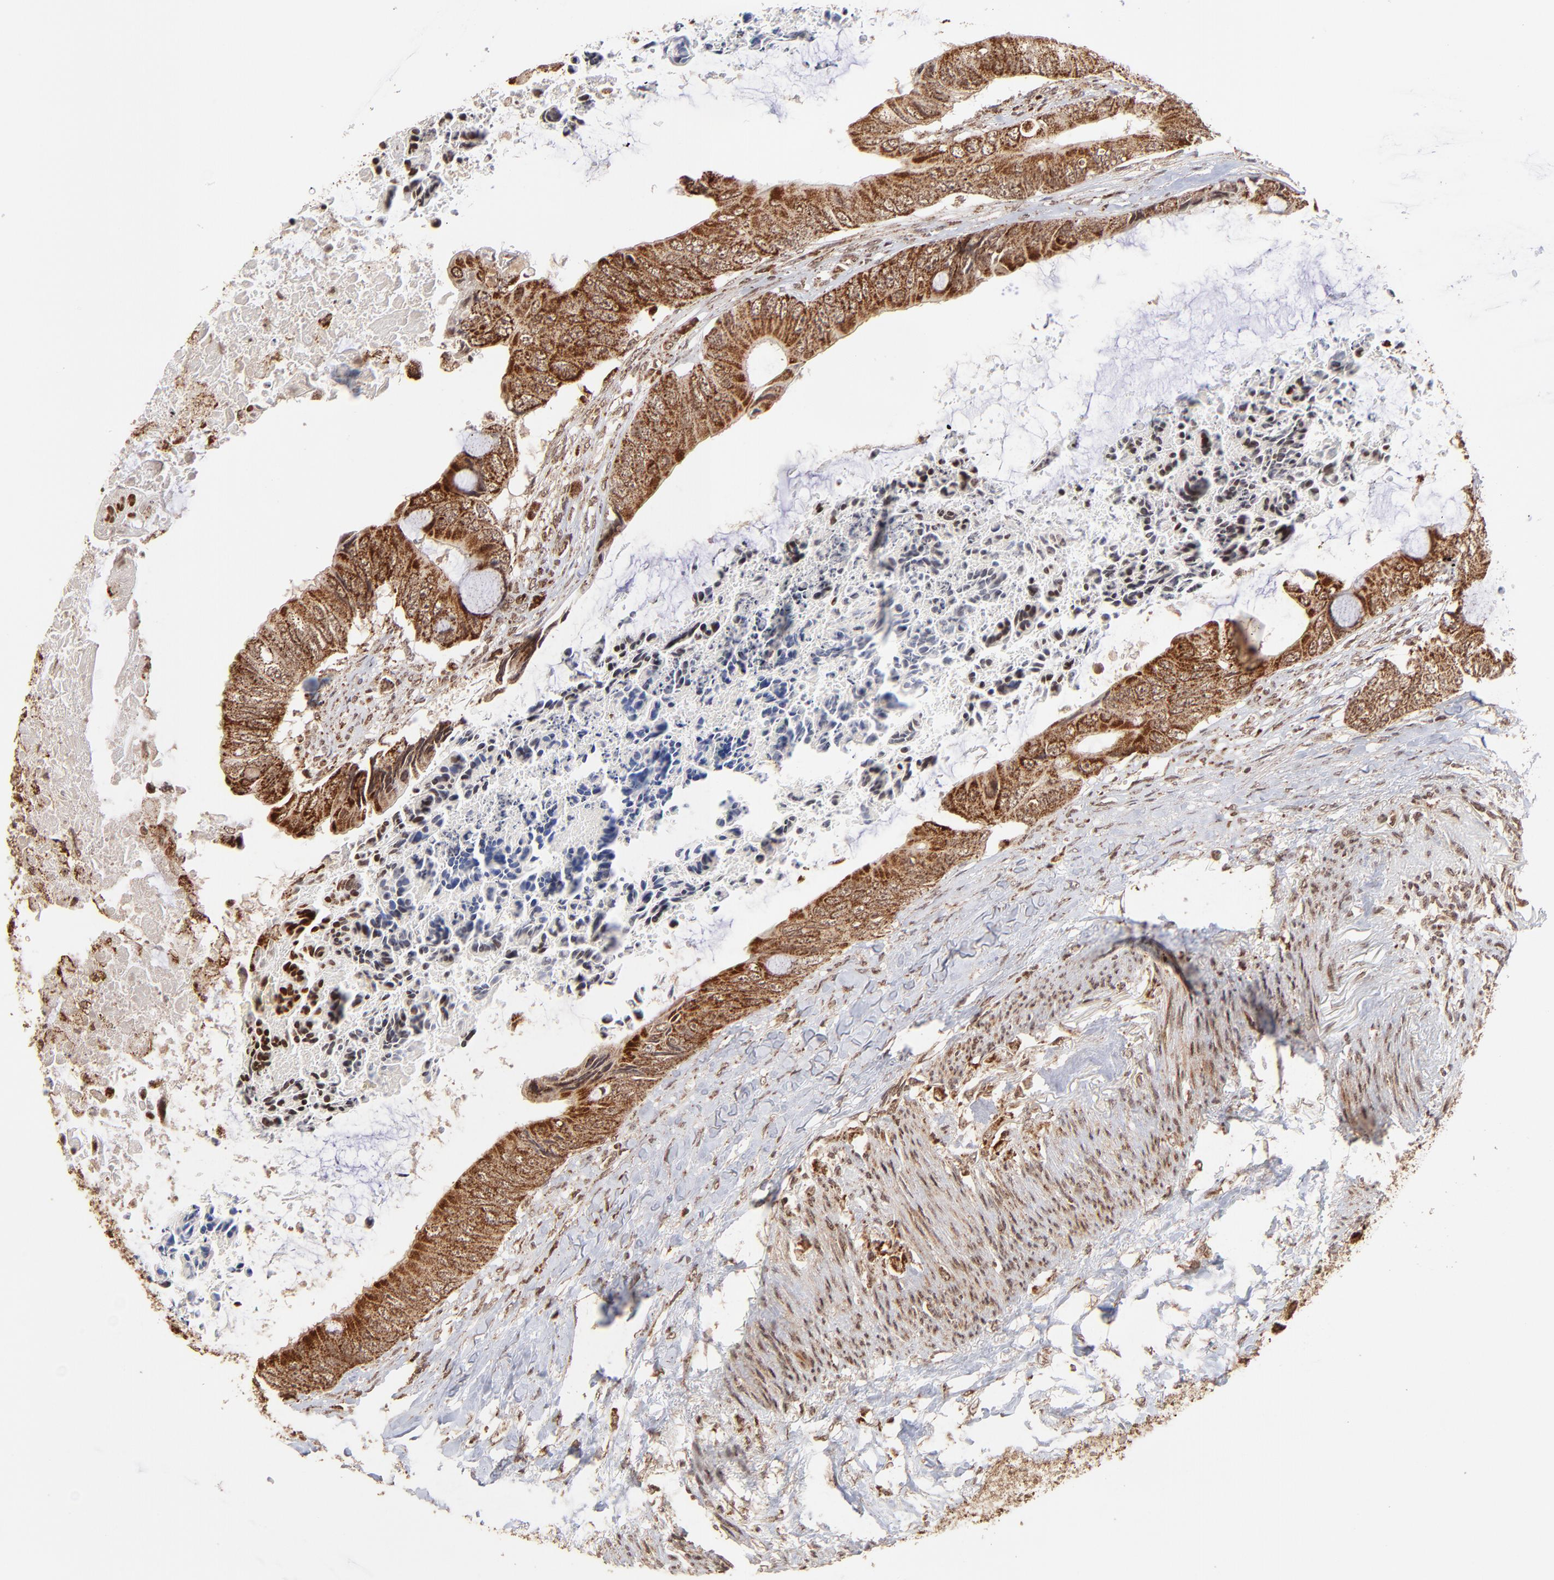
{"staining": {"intensity": "strong", "quantity": ">75%", "location": "cytoplasmic/membranous,nuclear"}, "tissue": "colorectal cancer", "cell_type": "Tumor cells", "image_type": "cancer", "snomed": [{"axis": "morphology", "description": "Normal tissue, NOS"}, {"axis": "morphology", "description": "Adenocarcinoma, NOS"}, {"axis": "topography", "description": "Rectum"}, {"axis": "topography", "description": "Peripheral nerve tissue"}], "caption": "About >75% of tumor cells in human colorectal cancer (adenocarcinoma) display strong cytoplasmic/membranous and nuclear protein positivity as visualized by brown immunohistochemical staining.", "gene": "MED15", "patient": {"sex": "female", "age": 77}}